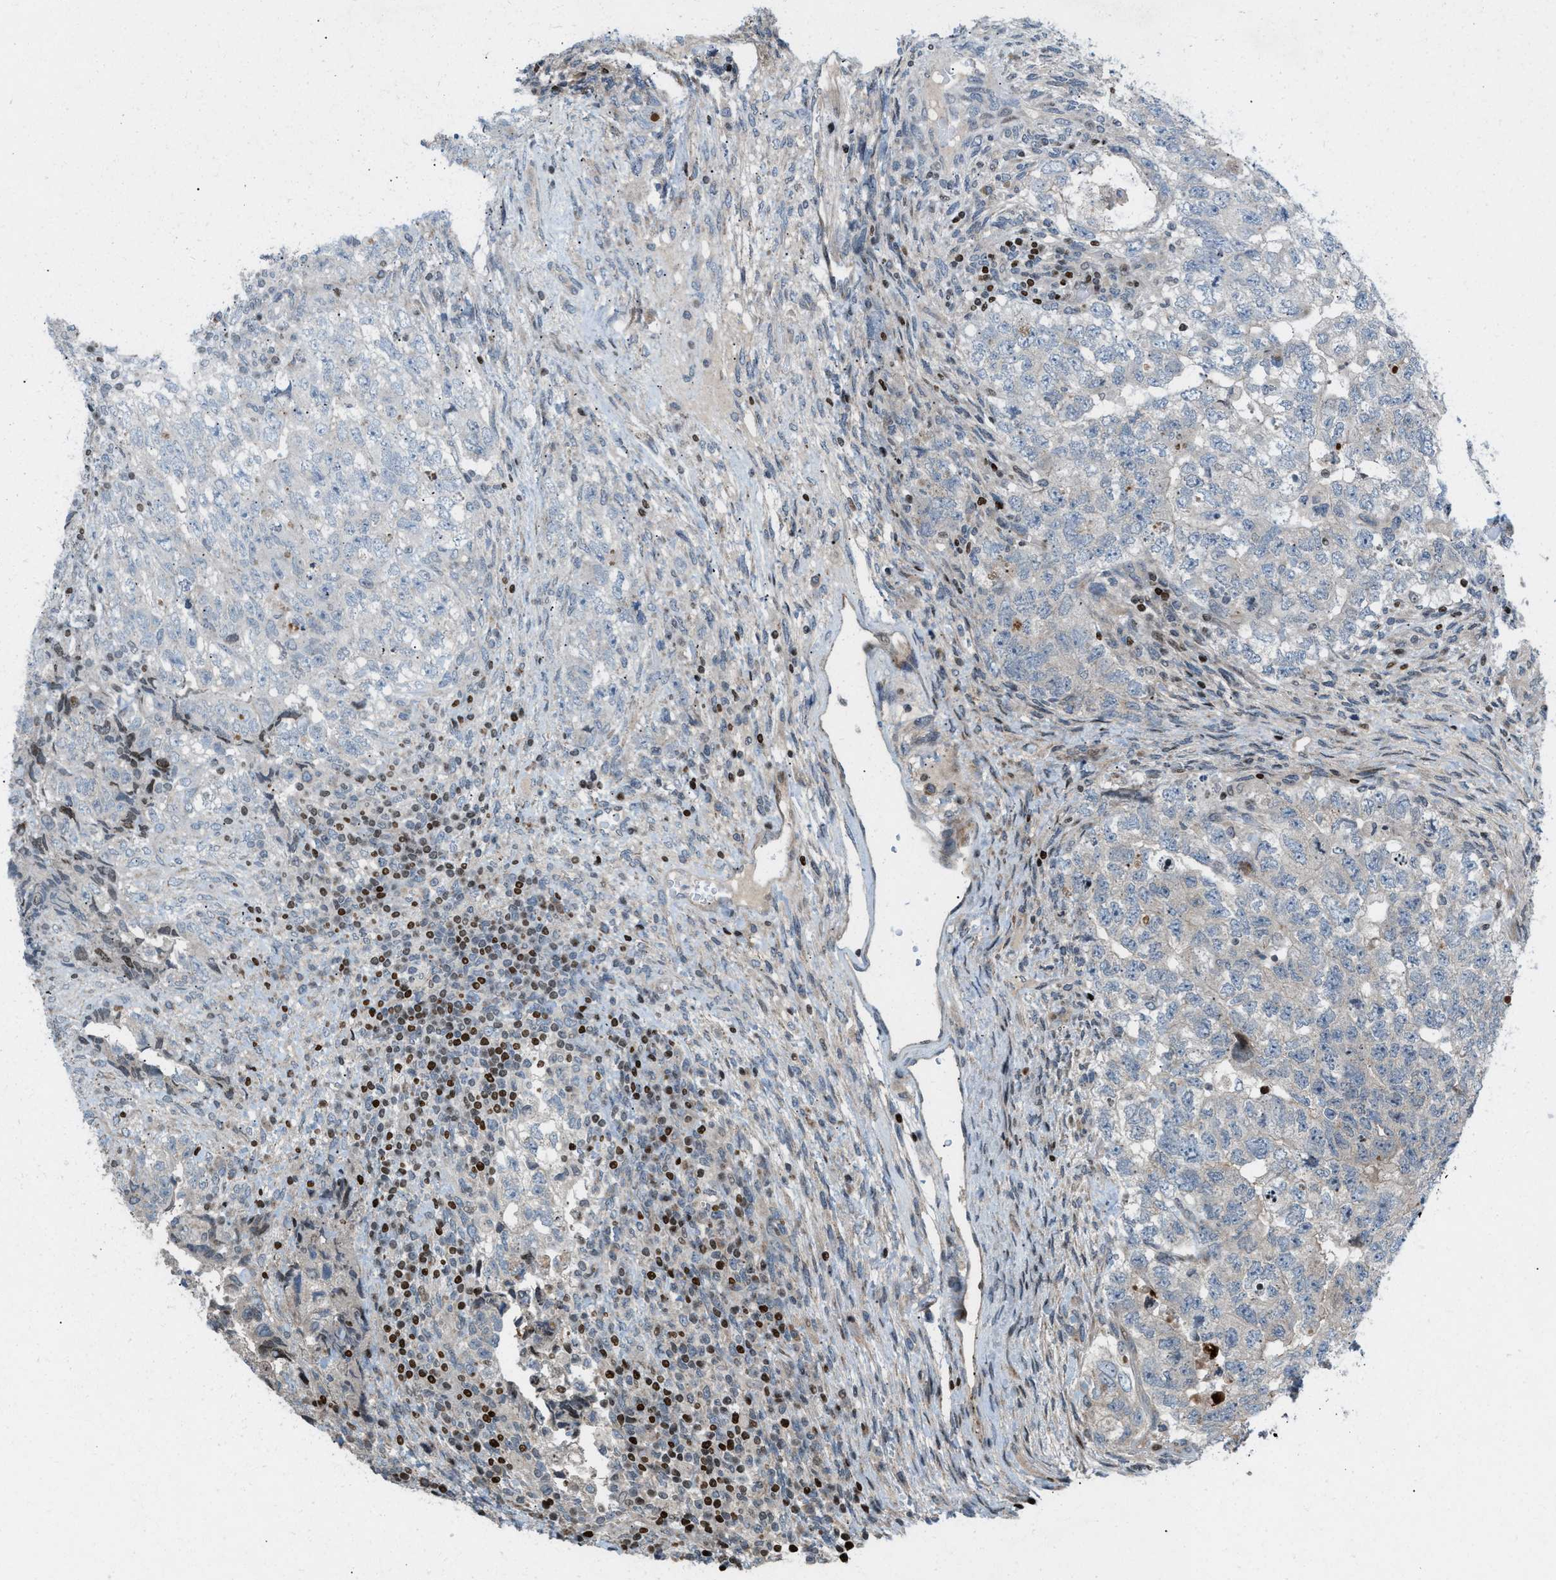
{"staining": {"intensity": "weak", "quantity": "<25%", "location": "cytoplasmic/membranous"}, "tissue": "testis cancer", "cell_type": "Tumor cells", "image_type": "cancer", "snomed": [{"axis": "morphology", "description": "Carcinoma, Embryonal, NOS"}, {"axis": "topography", "description": "Testis"}], "caption": "This is an immunohistochemistry image of human embryonal carcinoma (testis). There is no staining in tumor cells.", "gene": "ZNF276", "patient": {"sex": "male", "age": 36}}